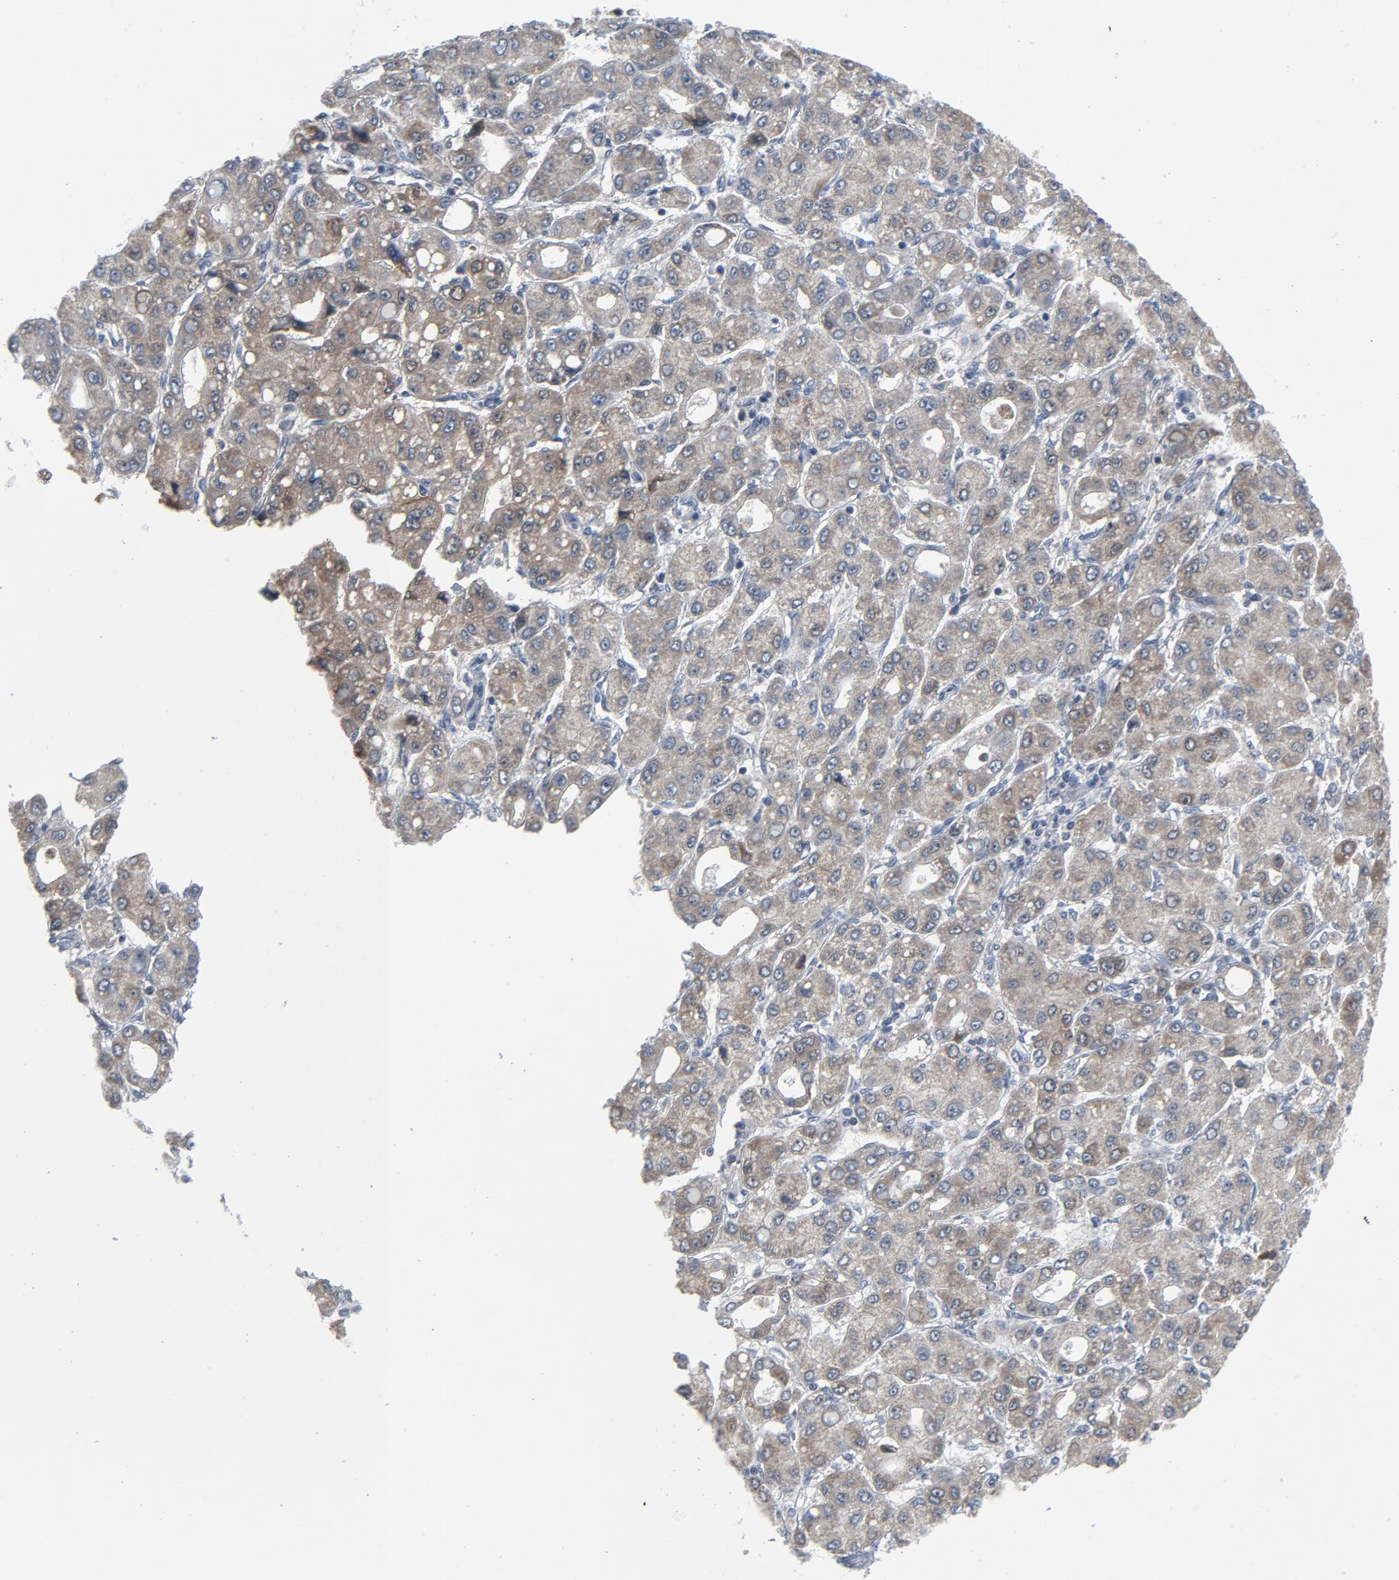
{"staining": {"intensity": "weak", "quantity": ">75%", "location": "cytoplasmic/membranous"}, "tissue": "liver cancer", "cell_type": "Tumor cells", "image_type": "cancer", "snomed": [{"axis": "morphology", "description": "Carcinoma, Hepatocellular, NOS"}, {"axis": "topography", "description": "Liver"}], "caption": "This photomicrograph displays liver cancer stained with IHC to label a protein in brown. The cytoplasmic/membranous of tumor cells show weak positivity for the protein. Nuclei are counter-stained blue.", "gene": "GPX2", "patient": {"sex": "male", "age": 69}}